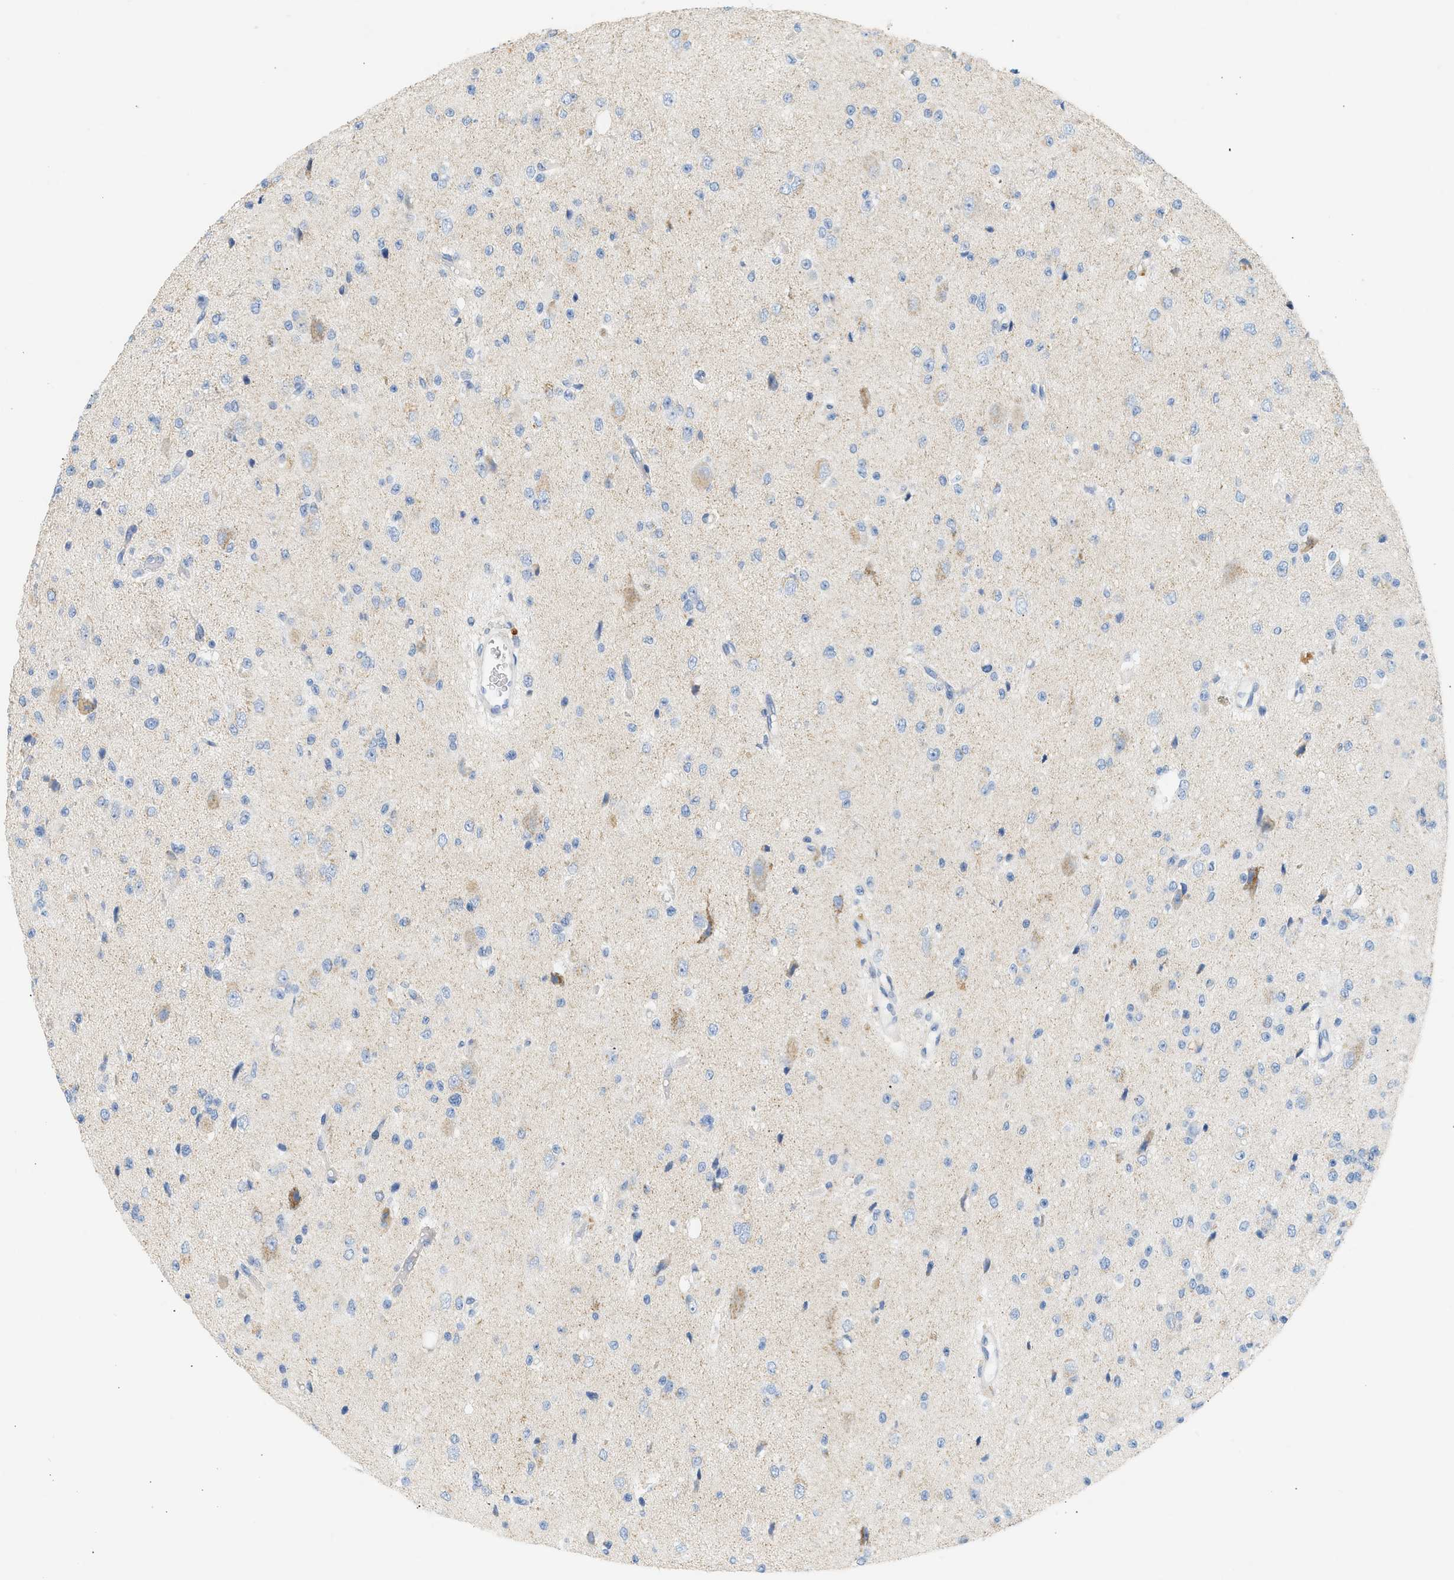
{"staining": {"intensity": "negative", "quantity": "none", "location": "none"}, "tissue": "glioma", "cell_type": "Tumor cells", "image_type": "cancer", "snomed": [{"axis": "morphology", "description": "Glioma, malignant, High grade"}, {"axis": "topography", "description": "pancreas cauda"}], "caption": "This is a histopathology image of immunohistochemistry (IHC) staining of high-grade glioma (malignant), which shows no staining in tumor cells. (DAB (3,3'-diaminobenzidine) immunohistochemistry visualized using brightfield microscopy, high magnification).", "gene": "NDUFS8", "patient": {"sex": "male", "age": 60}}